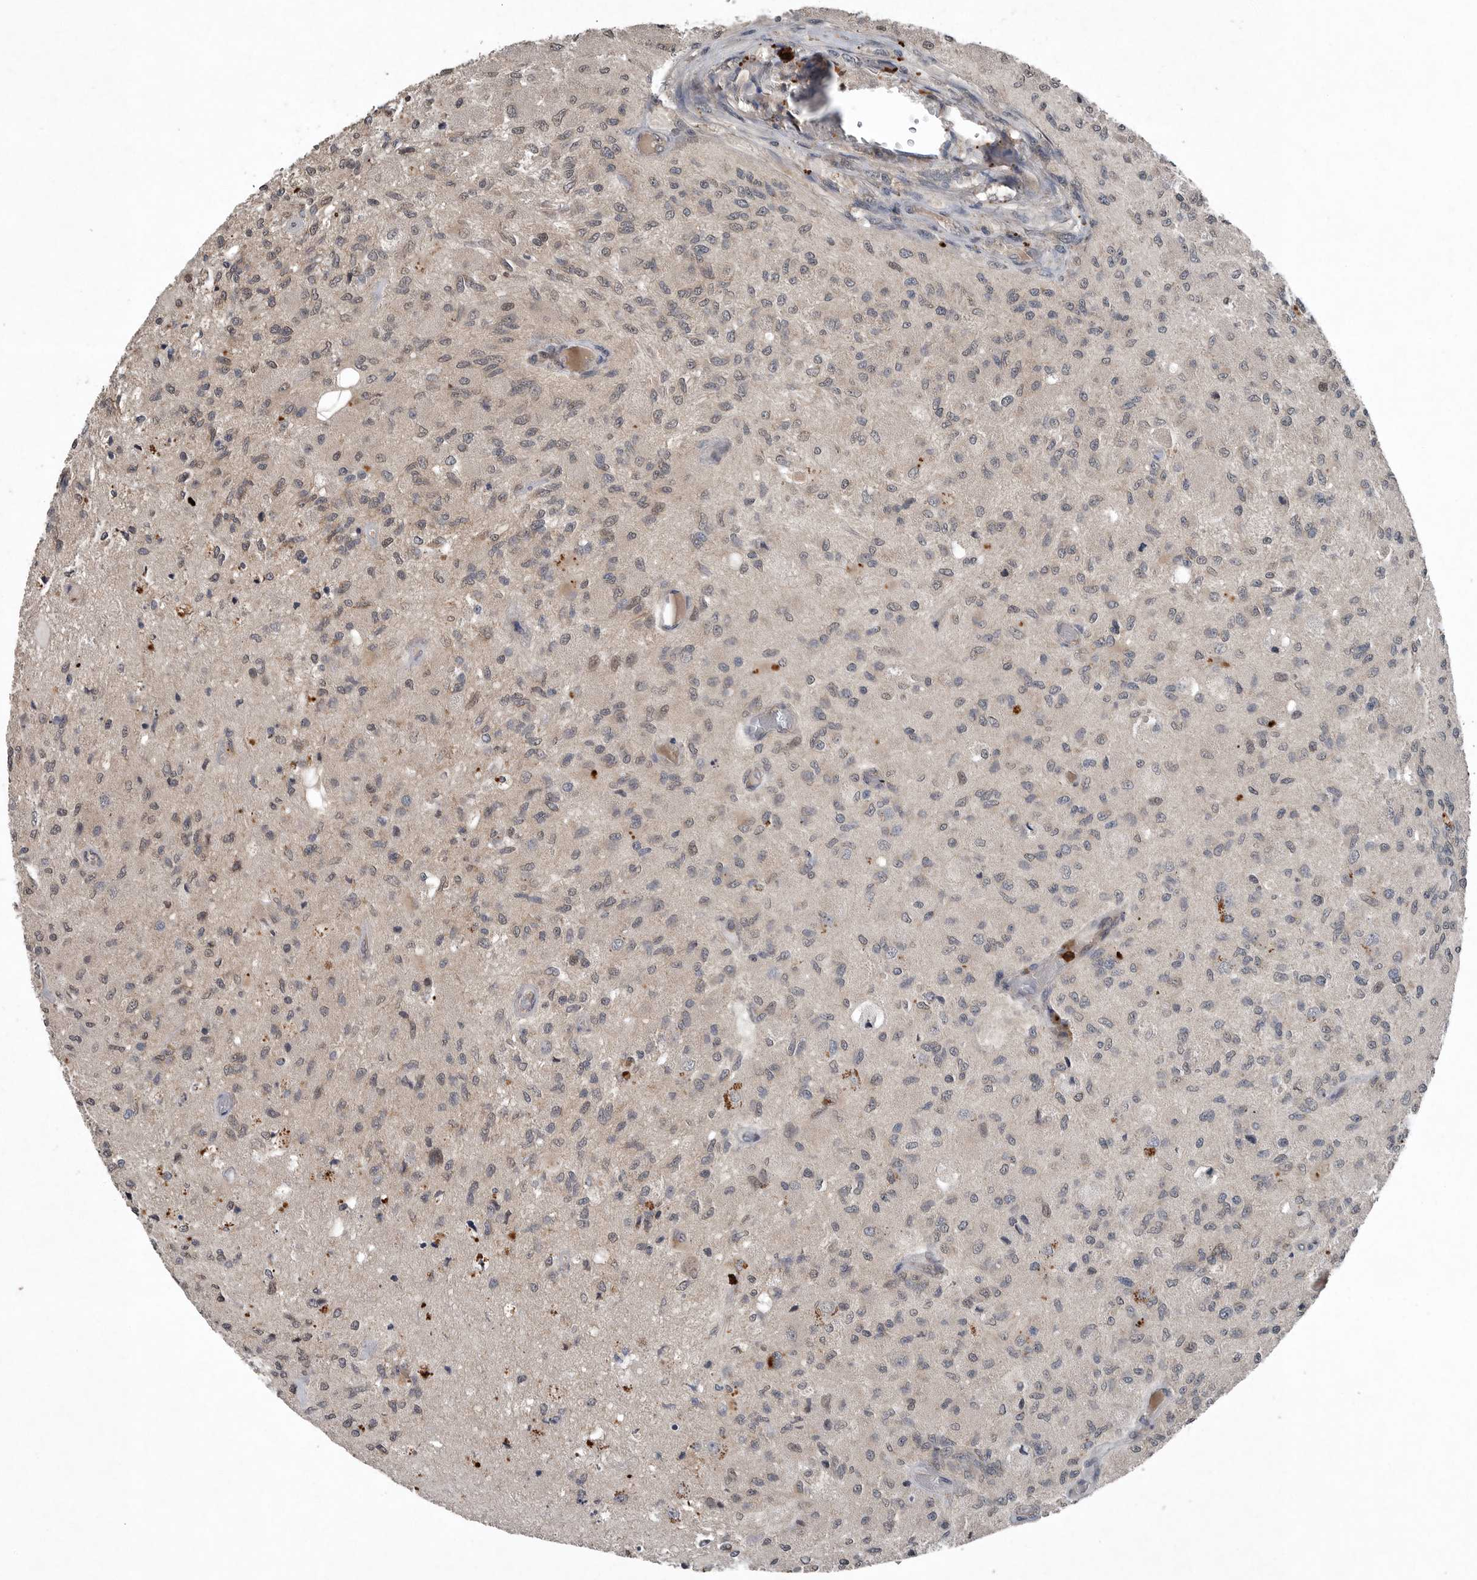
{"staining": {"intensity": "weak", "quantity": "<25%", "location": "cytoplasmic/membranous,nuclear"}, "tissue": "glioma", "cell_type": "Tumor cells", "image_type": "cancer", "snomed": [{"axis": "morphology", "description": "Normal tissue, NOS"}, {"axis": "morphology", "description": "Glioma, malignant, High grade"}, {"axis": "topography", "description": "Cerebral cortex"}], "caption": "Immunohistochemical staining of high-grade glioma (malignant) reveals no significant expression in tumor cells.", "gene": "SCP2", "patient": {"sex": "male", "age": 77}}